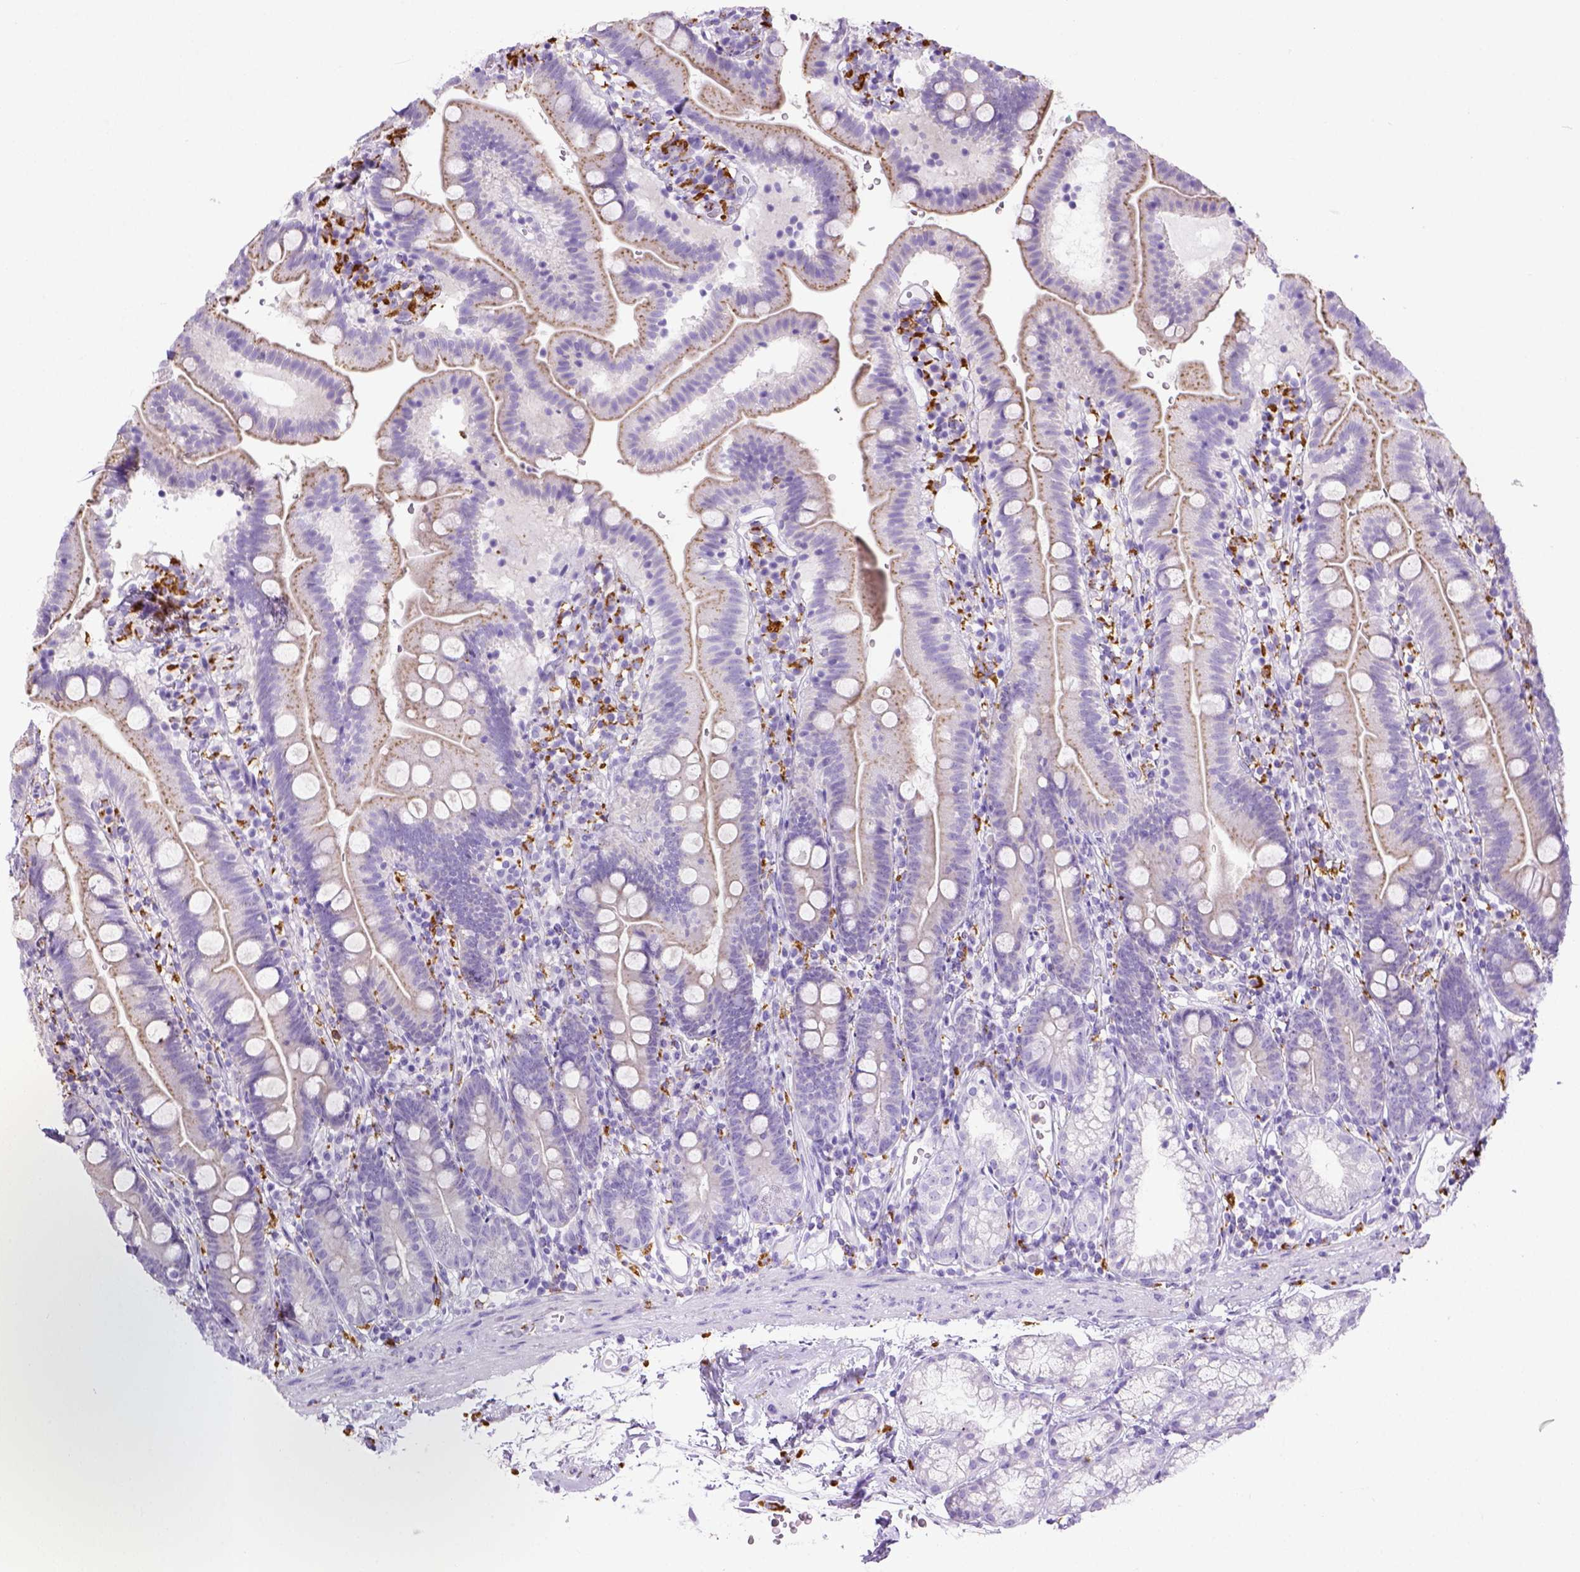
{"staining": {"intensity": "moderate", "quantity": "25%-75%", "location": "cytoplasmic/membranous"}, "tissue": "duodenum", "cell_type": "Glandular cells", "image_type": "normal", "snomed": [{"axis": "morphology", "description": "Normal tissue, NOS"}, {"axis": "topography", "description": "Duodenum"}], "caption": "Immunohistochemistry image of normal duodenum: human duodenum stained using IHC displays medium levels of moderate protein expression localized specifically in the cytoplasmic/membranous of glandular cells, appearing as a cytoplasmic/membranous brown color.", "gene": "CD68", "patient": {"sex": "female", "age": 67}}